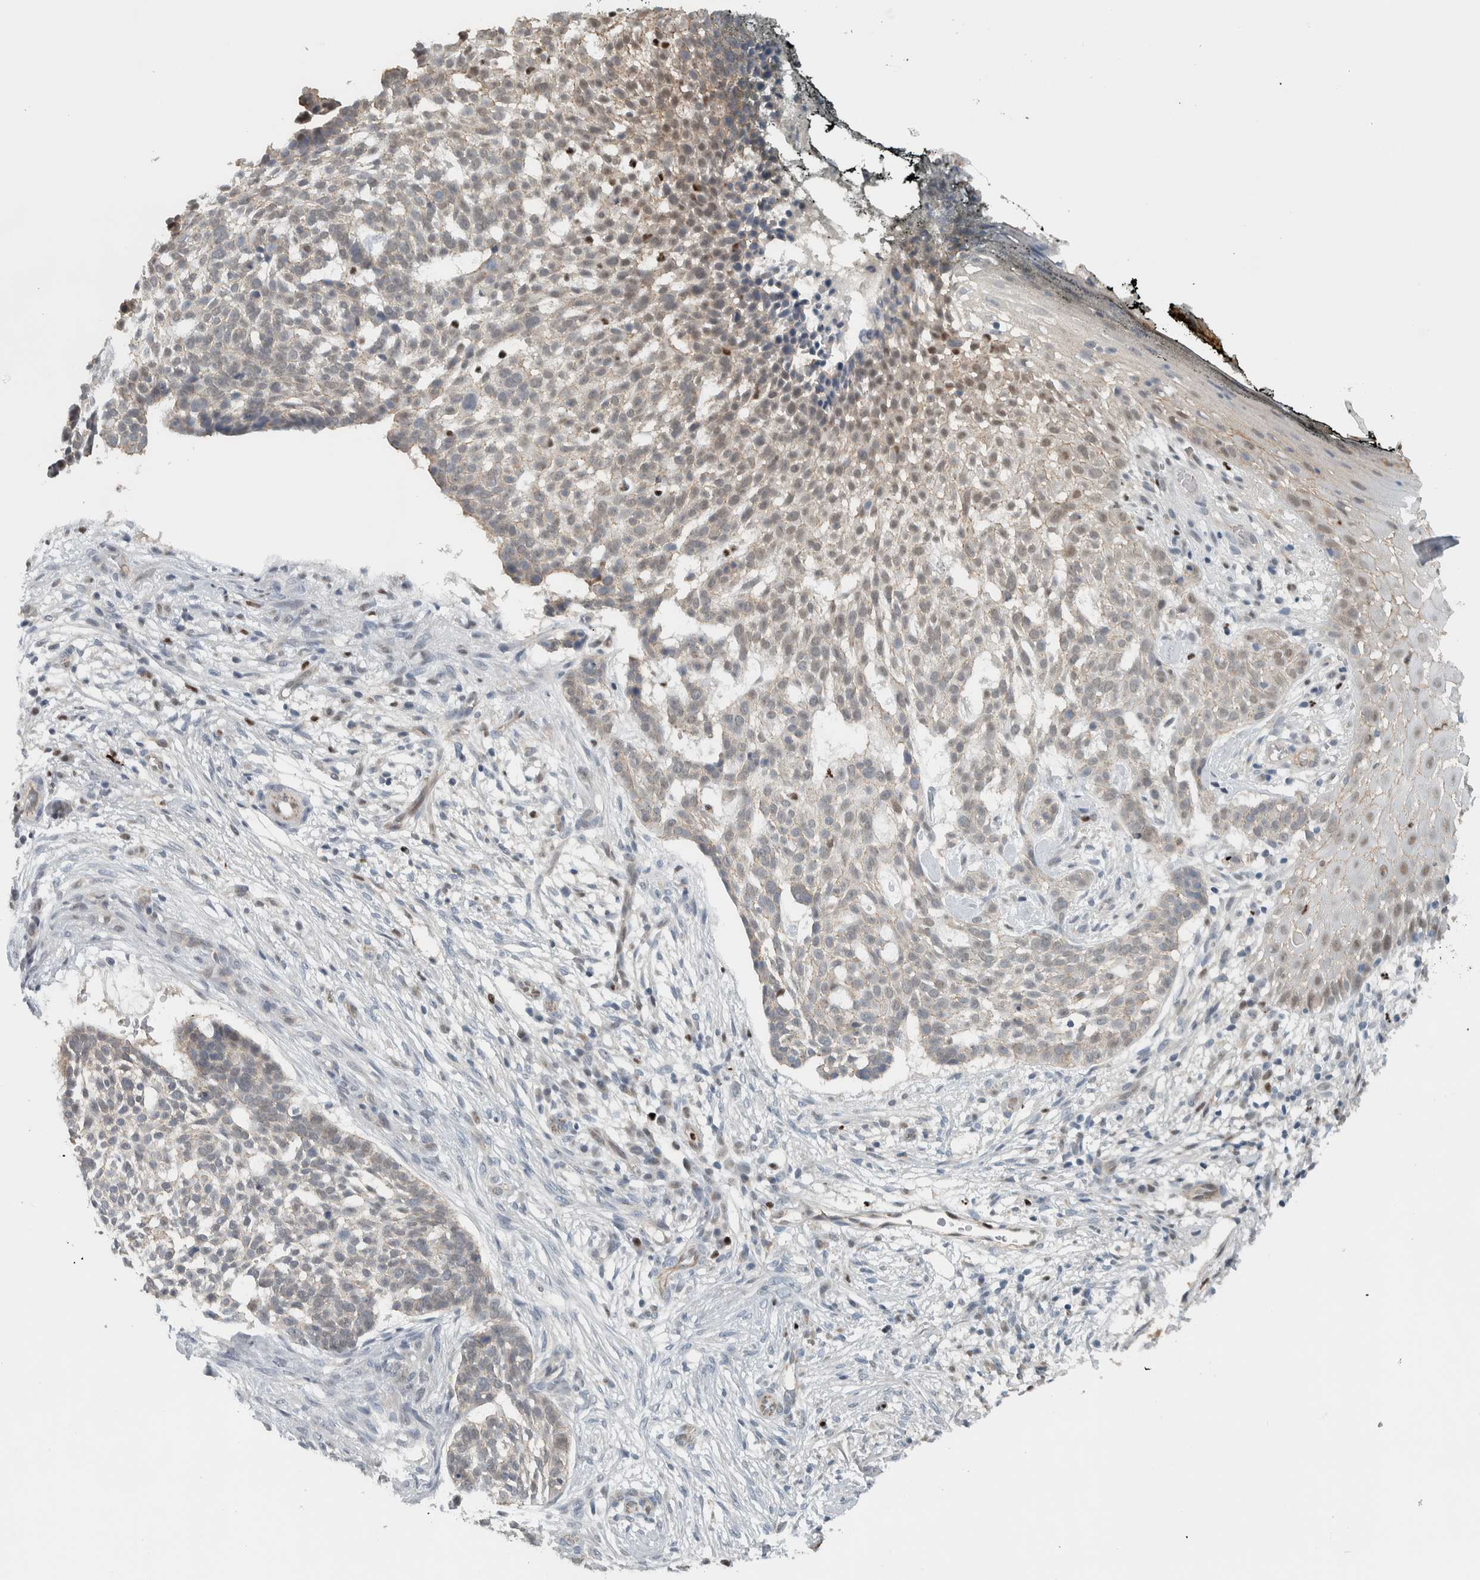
{"staining": {"intensity": "weak", "quantity": "<25%", "location": "nuclear"}, "tissue": "skin cancer", "cell_type": "Tumor cells", "image_type": "cancer", "snomed": [{"axis": "morphology", "description": "Basal cell carcinoma"}, {"axis": "topography", "description": "Skin"}], "caption": "Protein analysis of skin cancer (basal cell carcinoma) reveals no significant expression in tumor cells.", "gene": "ADPRM", "patient": {"sex": "female", "age": 64}}